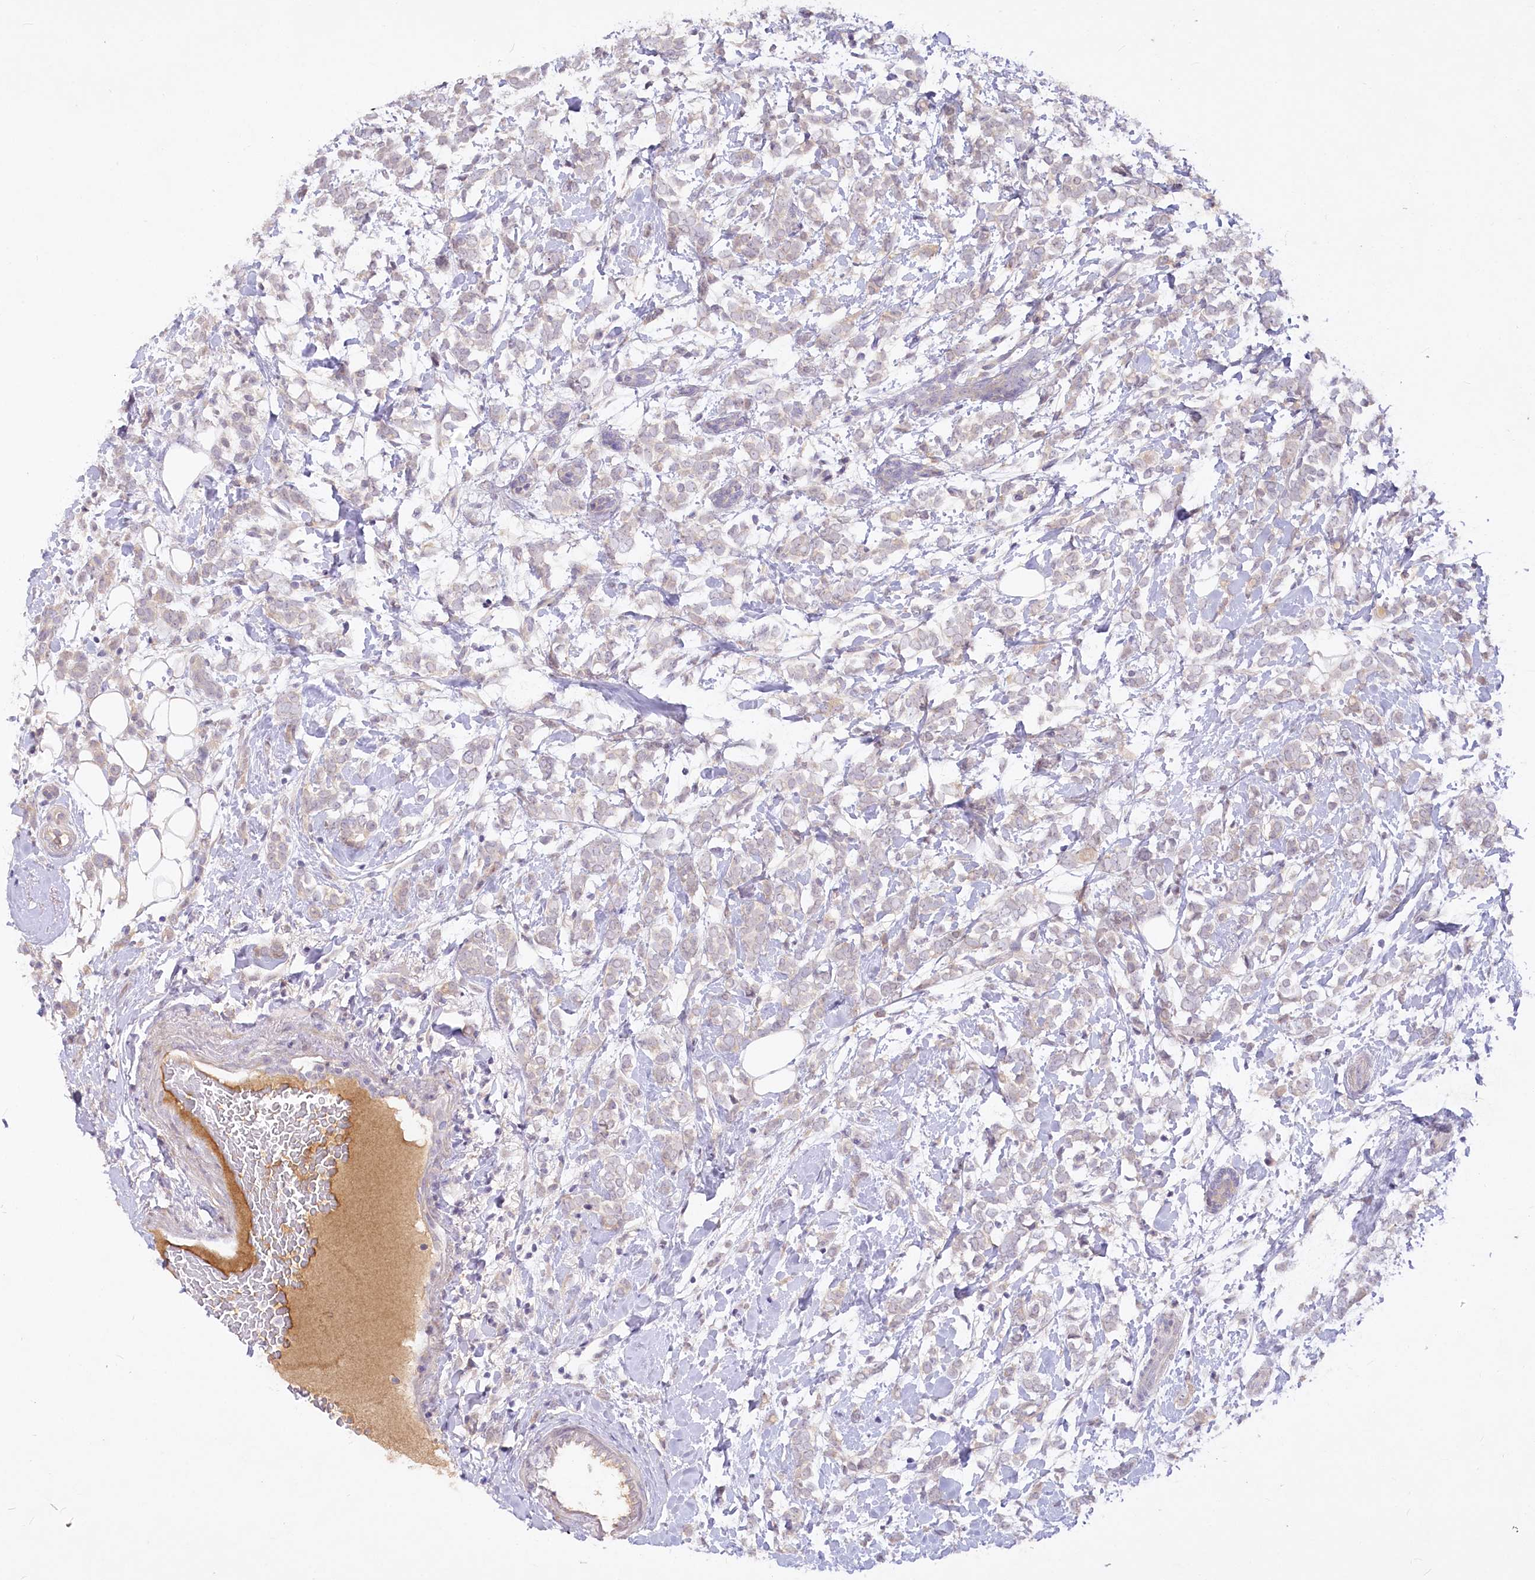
{"staining": {"intensity": "weak", "quantity": "<25%", "location": "cytoplasmic/membranous"}, "tissue": "breast cancer", "cell_type": "Tumor cells", "image_type": "cancer", "snomed": [{"axis": "morphology", "description": "Normal tissue, NOS"}, {"axis": "morphology", "description": "Lobular carcinoma"}, {"axis": "topography", "description": "Breast"}], "caption": "Tumor cells are negative for protein expression in human lobular carcinoma (breast). (Stains: DAB IHC with hematoxylin counter stain, Microscopy: brightfield microscopy at high magnification).", "gene": "EFHC2", "patient": {"sex": "female", "age": 47}}